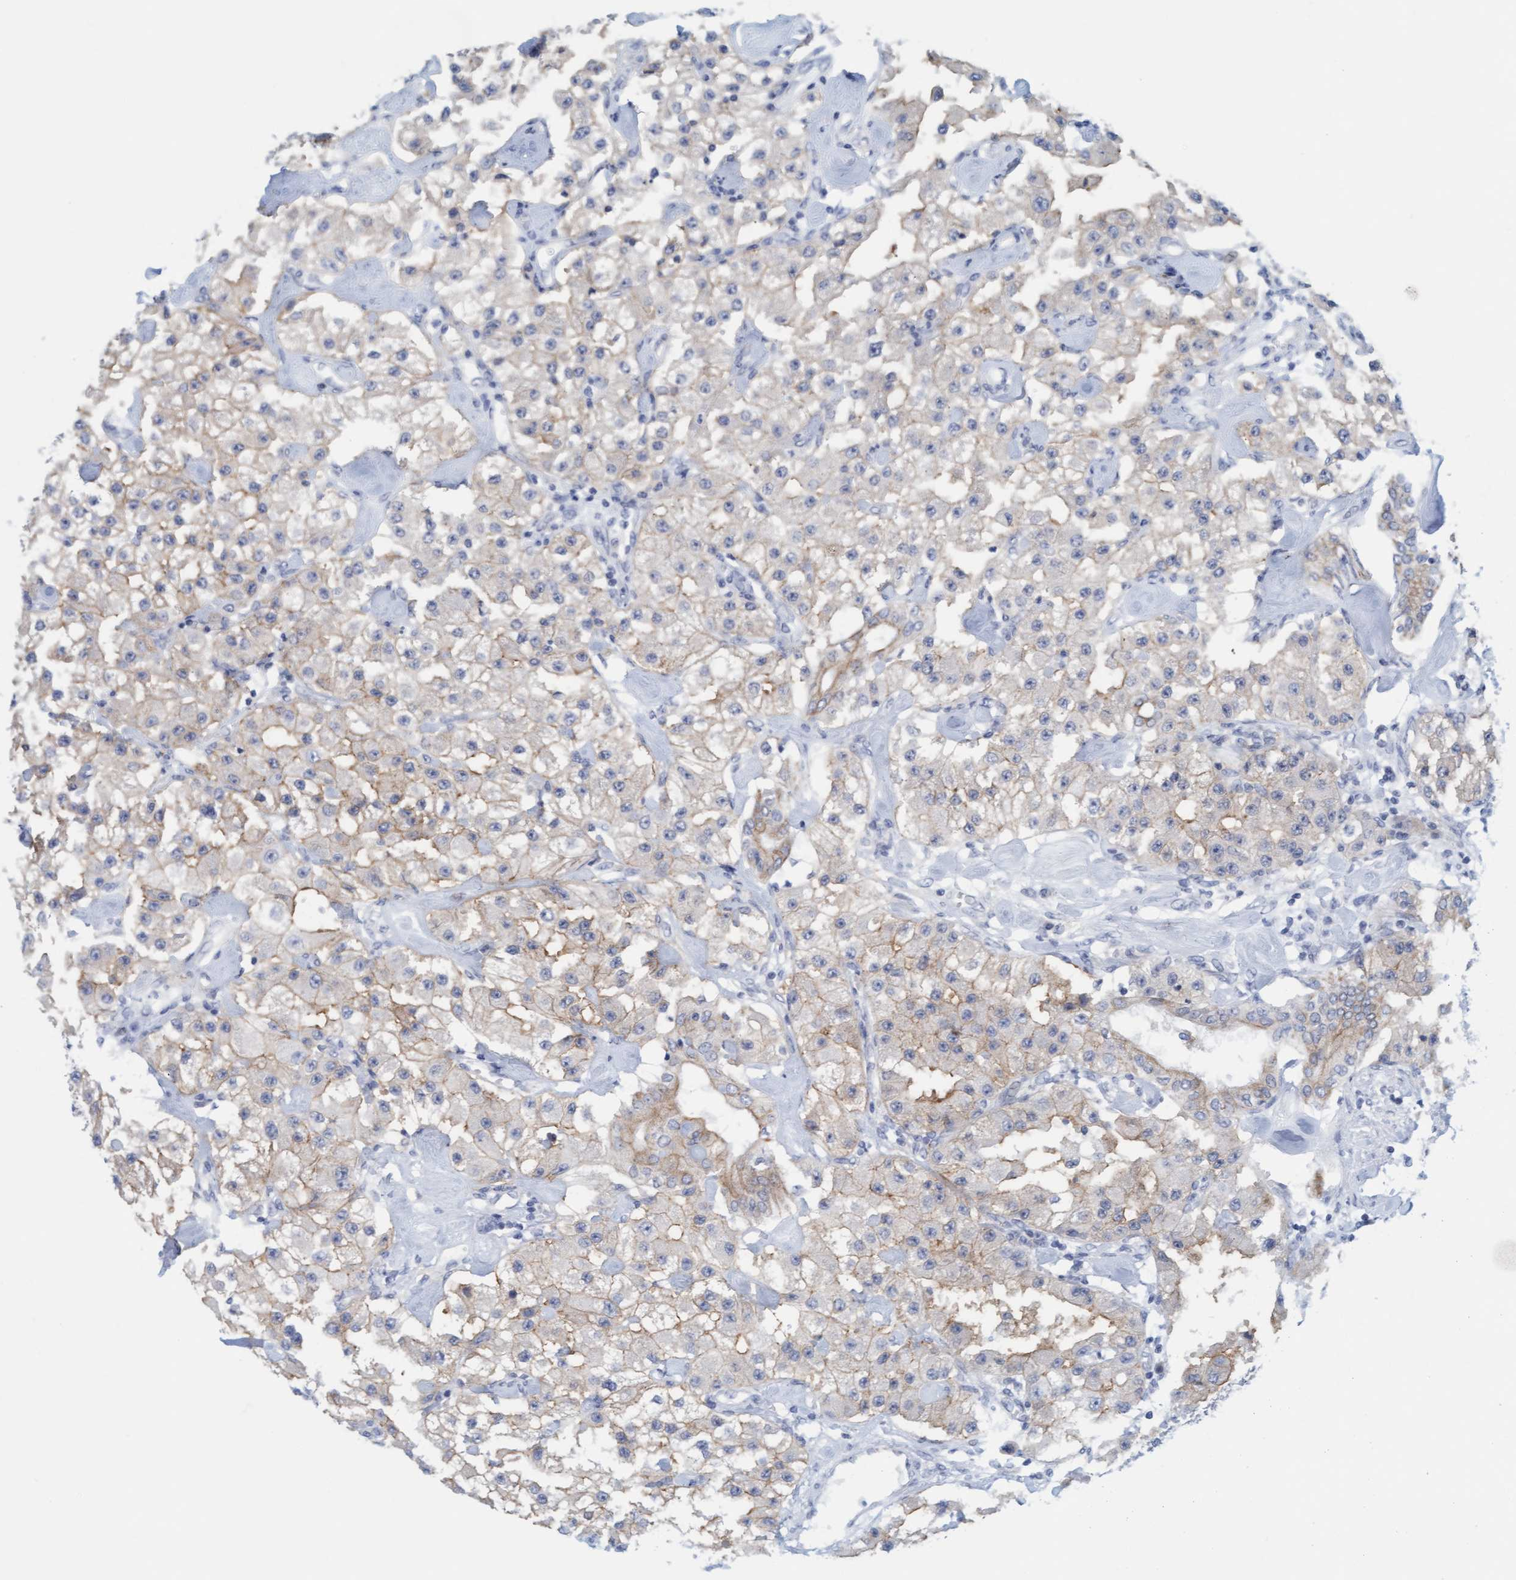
{"staining": {"intensity": "weak", "quantity": "25%-75%", "location": "cytoplasmic/membranous"}, "tissue": "carcinoid", "cell_type": "Tumor cells", "image_type": "cancer", "snomed": [{"axis": "morphology", "description": "Carcinoid, malignant, NOS"}, {"axis": "topography", "description": "Pancreas"}], "caption": "The image shows immunohistochemical staining of carcinoid. There is weak cytoplasmic/membranous staining is present in about 25%-75% of tumor cells.", "gene": "CPA3", "patient": {"sex": "male", "age": 41}}